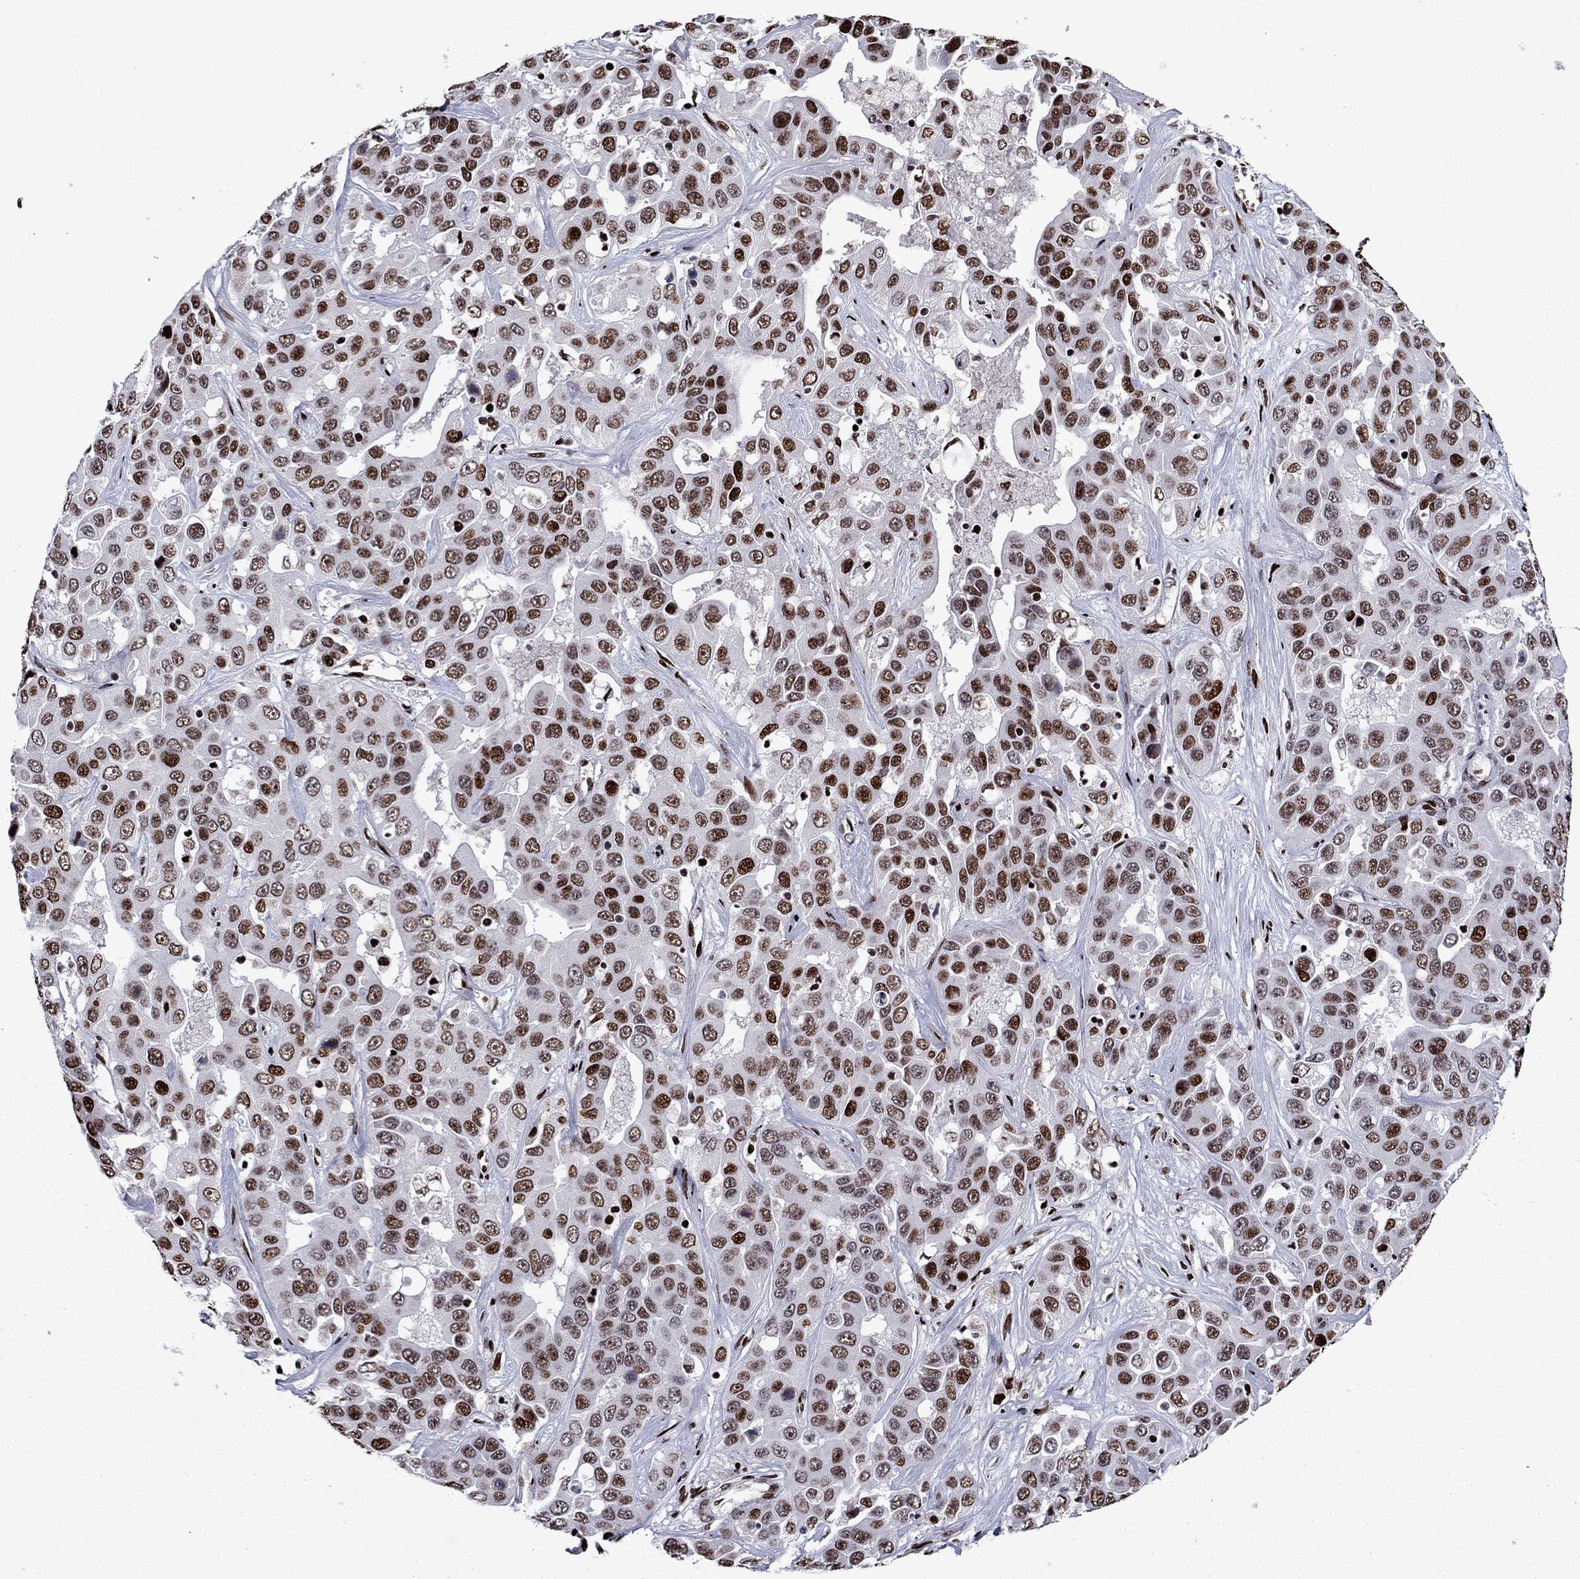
{"staining": {"intensity": "strong", "quantity": ">75%", "location": "nuclear"}, "tissue": "liver cancer", "cell_type": "Tumor cells", "image_type": "cancer", "snomed": [{"axis": "morphology", "description": "Cholangiocarcinoma"}, {"axis": "topography", "description": "Liver"}], "caption": "Brown immunohistochemical staining in human liver cholangiocarcinoma exhibits strong nuclear staining in about >75% of tumor cells.", "gene": "LIMK1", "patient": {"sex": "female", "age": 52}}